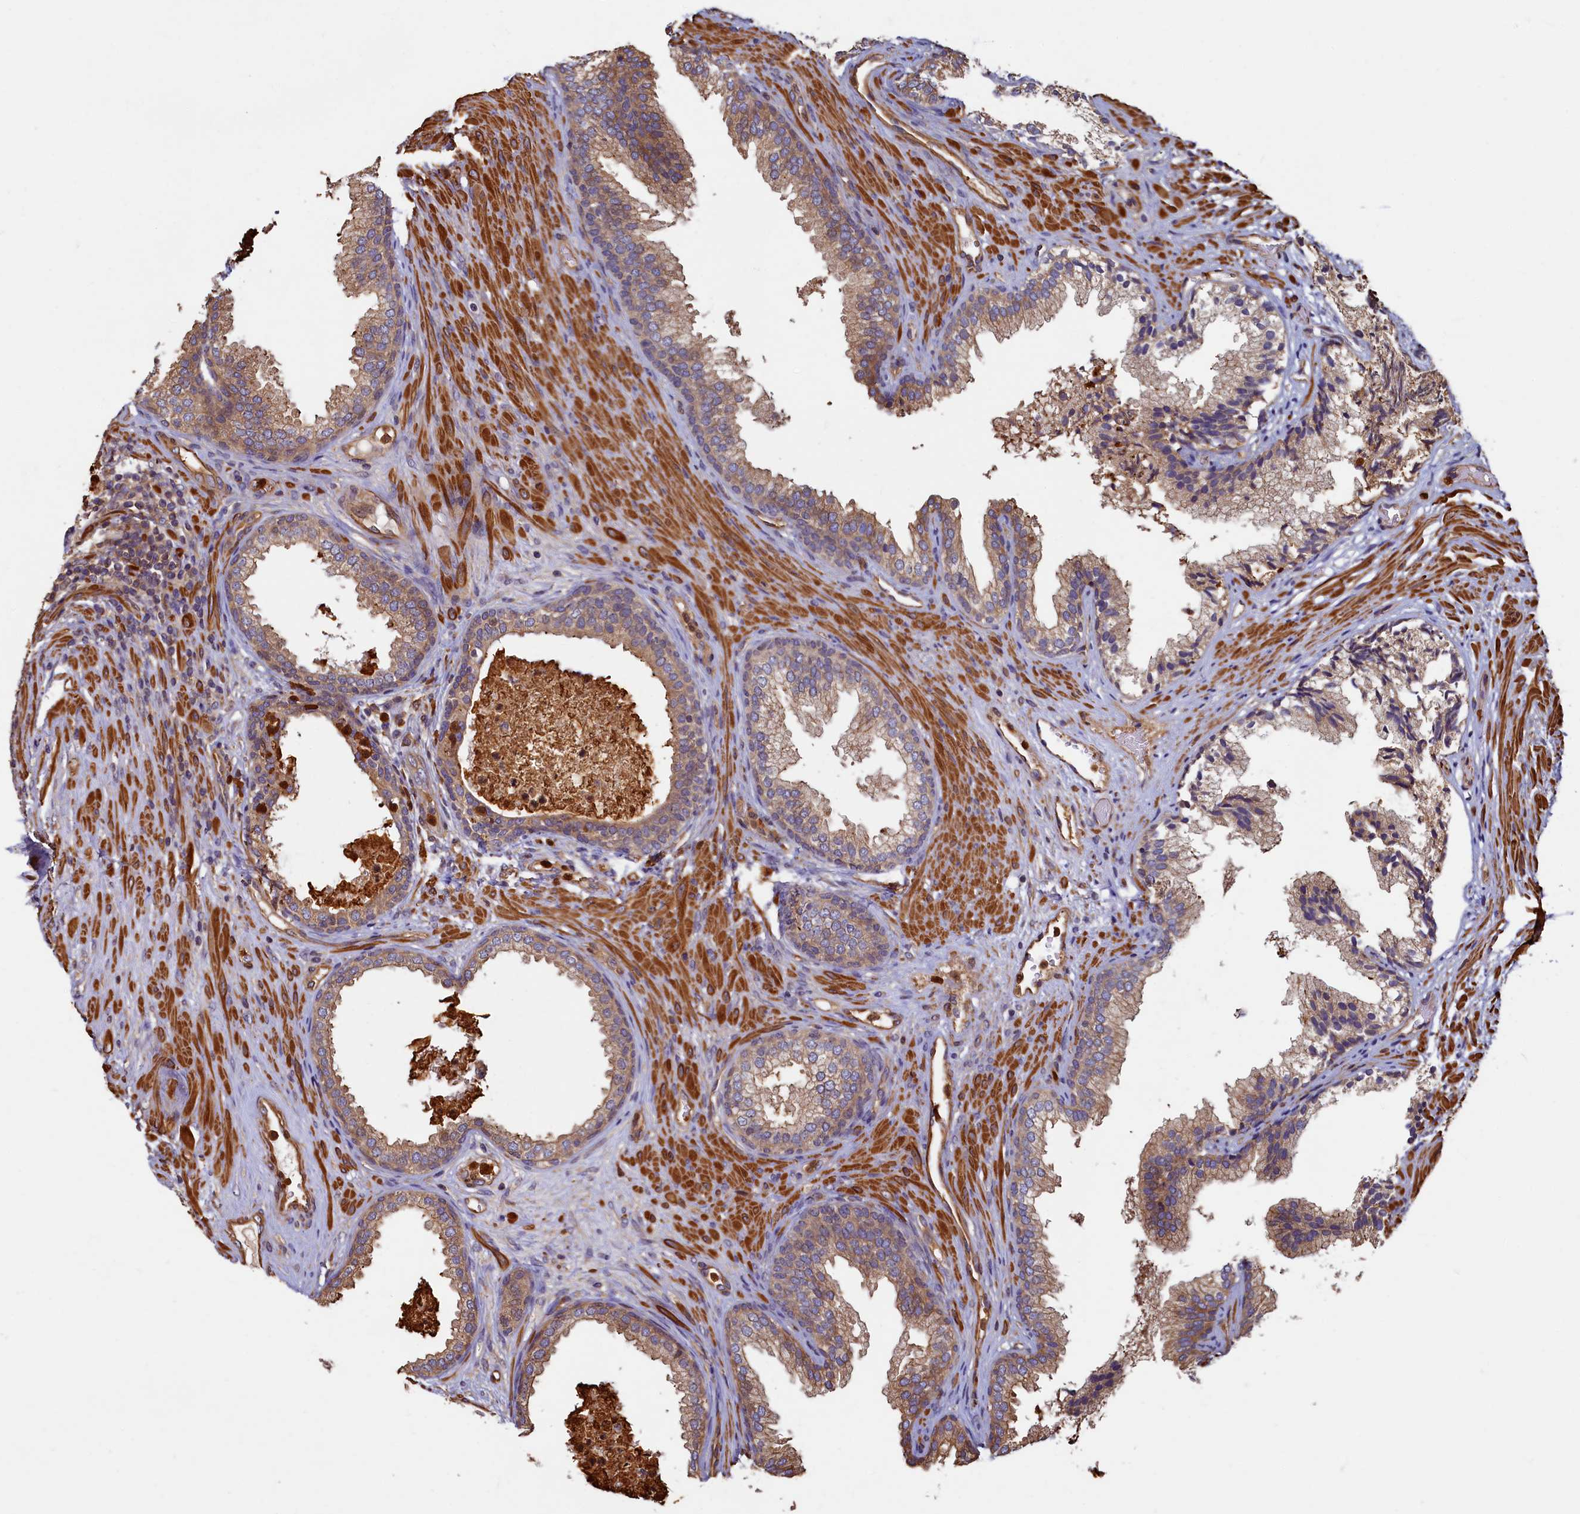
{"staining": {"intensity": "moderate", "quantity": "25%-75%", "location": "cytoplasmic/membranous"}, "tissue": "prostate", "cell_type": "Glandular cells", "image_type": "normal", "snomed": [{"axis": "morphology", "description": "Normal tissue, NOS"}, {"axis": "topography", "description": "Prostate"}], "caption": "Immunohistochemical staining of benign prostate shows 25%-75% levels of moderate cytoplasmic/membranous protein positivity in about 25%-75% of glandular cells.", "gene": "CCDC102B", "patient": {"sex": "male", "age": 76}}